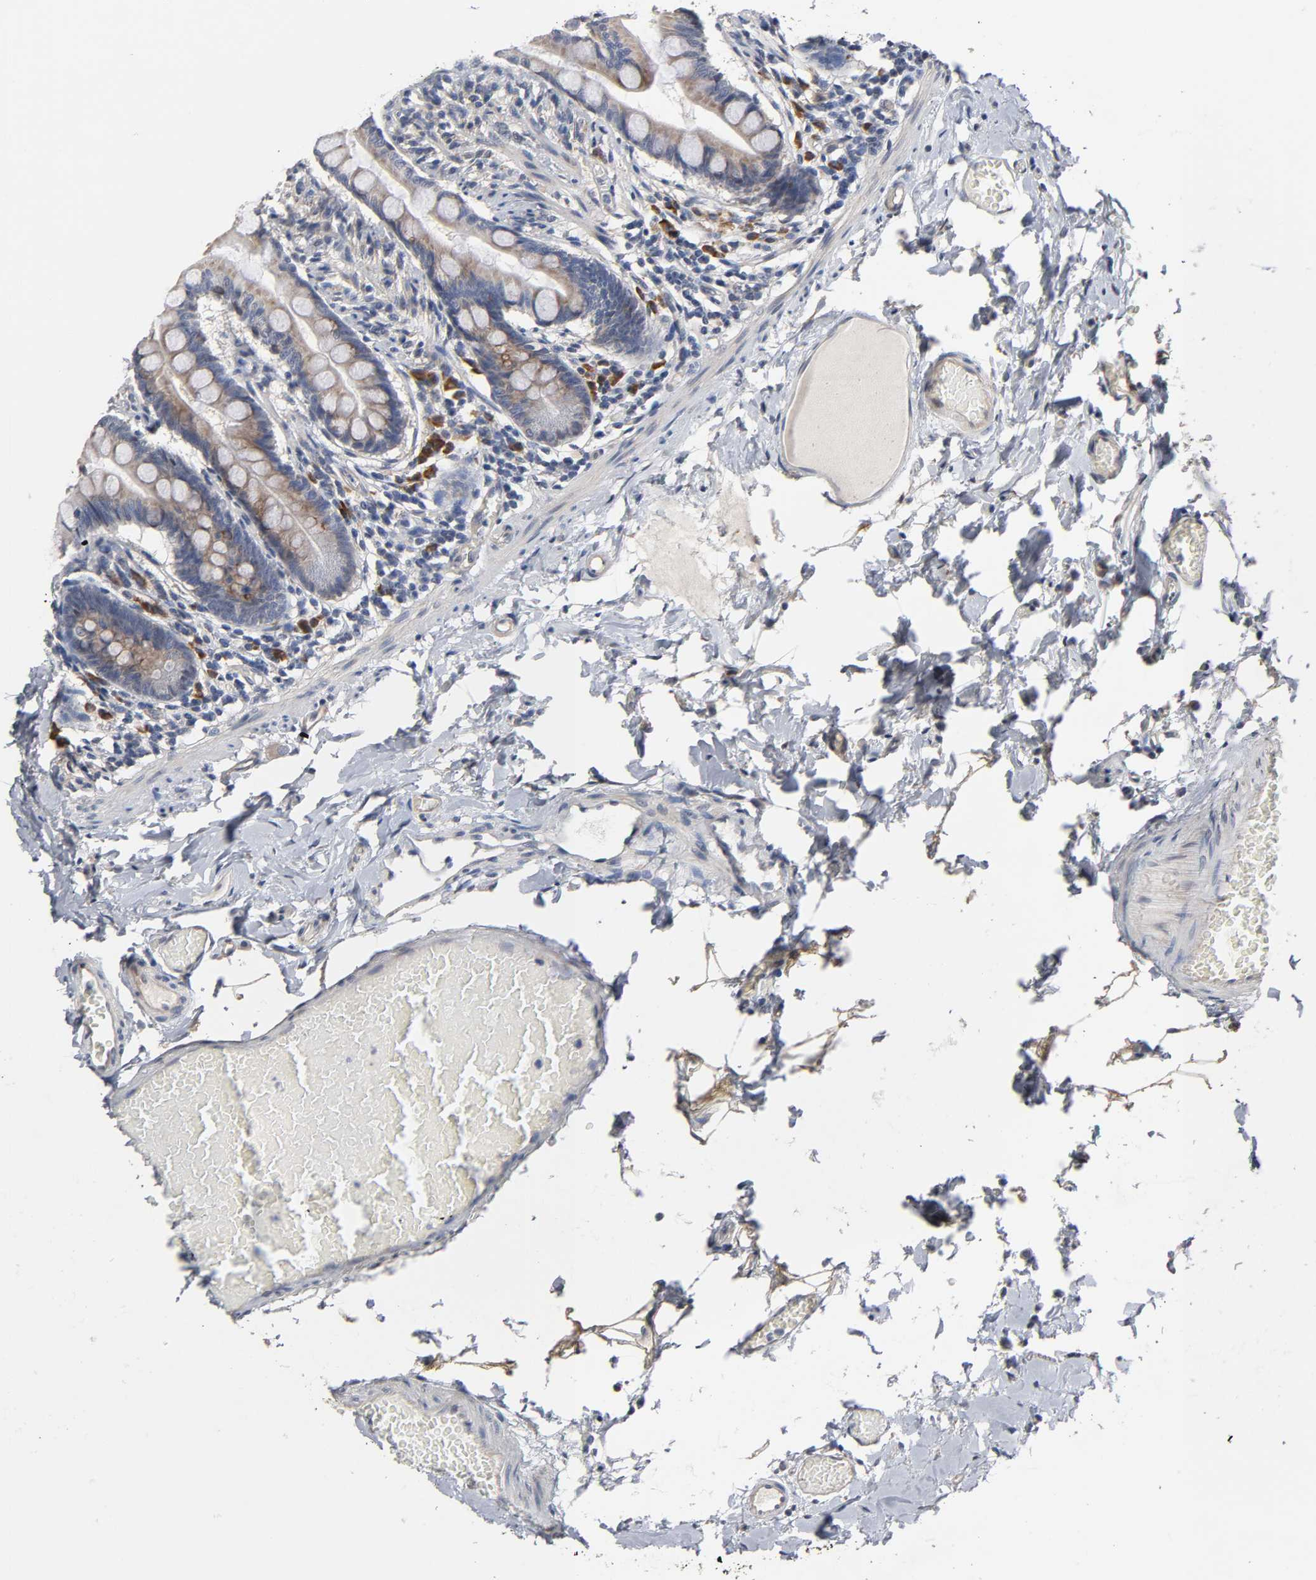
{"staining": {"intensity": "weak", "quantity": ">75%", "location": "cytoplasmic/membranous"}, "tissue": "small intestine", "cell_type": "Glandular cells", "image_type": "normal", "snomed": [{"axis": "morphology", "description": "Normal tissue, NOS"}, {"axis": "topography", "description": "Small intestine"}], "caption": "The photomicrograph shows immunohistochemical staining of benign small intestine. There is weak cytoplasmic/membranous expression is appreciated in approximately >75% of glandular cells. (brown staining indicates protein expression, while blue staining denotes nuclei).", "gene": "HDLBP", "patient": {"sex": "male", "age": 41}}